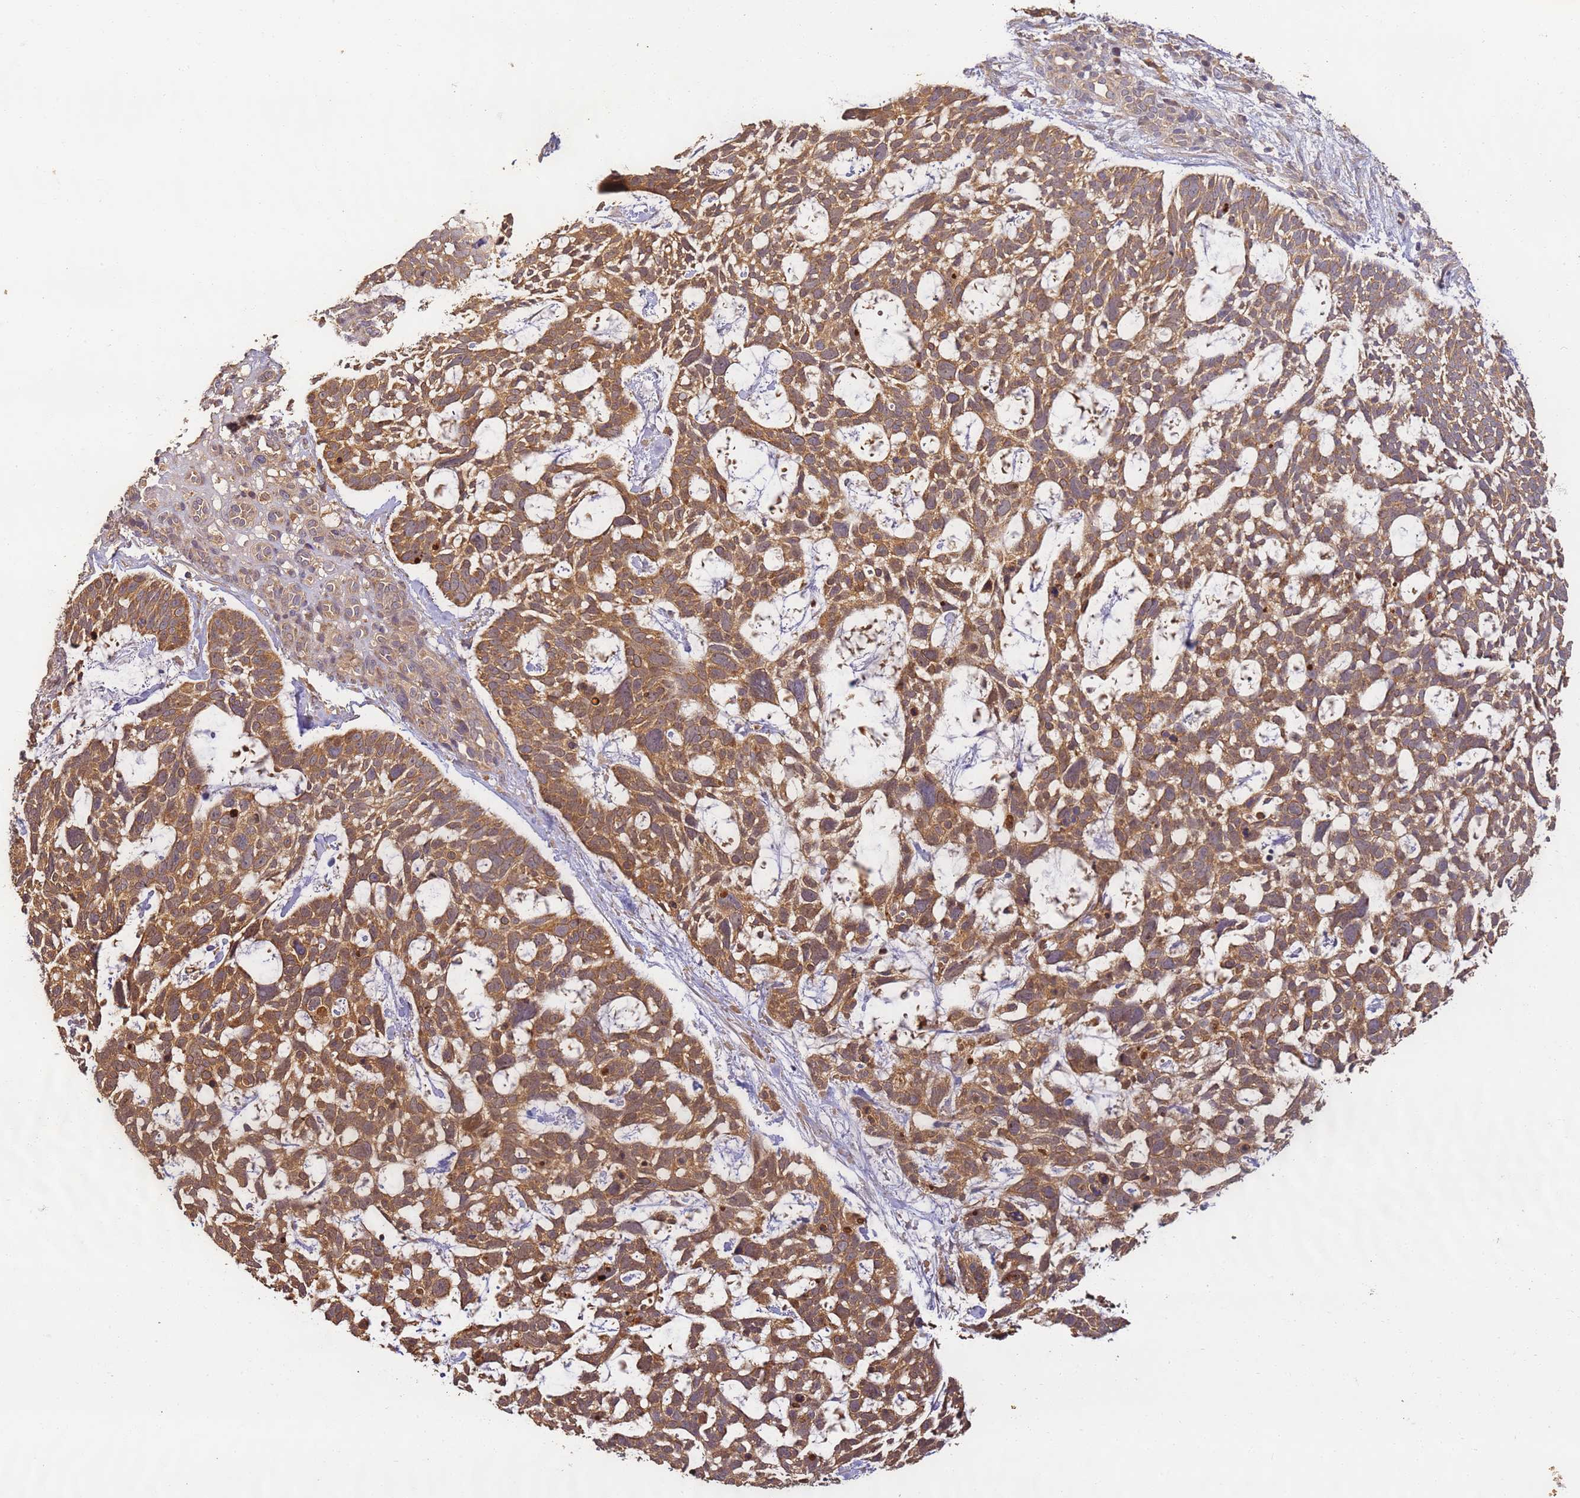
{"staining": {"intensity": "moderate", "quantity": ">75%", "location": "cytoplasmic/membranous"}, "tissue": "skin cancer", "cell_type": "Tumor cells", "image_type": "cancer", "snomed": [{"axis": "morphology", "description": "Basal cell carcinoma"}, {"axis": "topography", "description": "Skin"}], "caption": "High-magnification brightfield microscopy of skin cancer (basal cell carcinoma) stained with DAB (brown) and counterstained with hematoxylin (blue). tumor cells exhibit moderate cytoplasmic/membranous positivity is appreciated in approximately>75% of cells.", "gene": "TIGAR", "patient": {"sex": "male", "age": 88}}